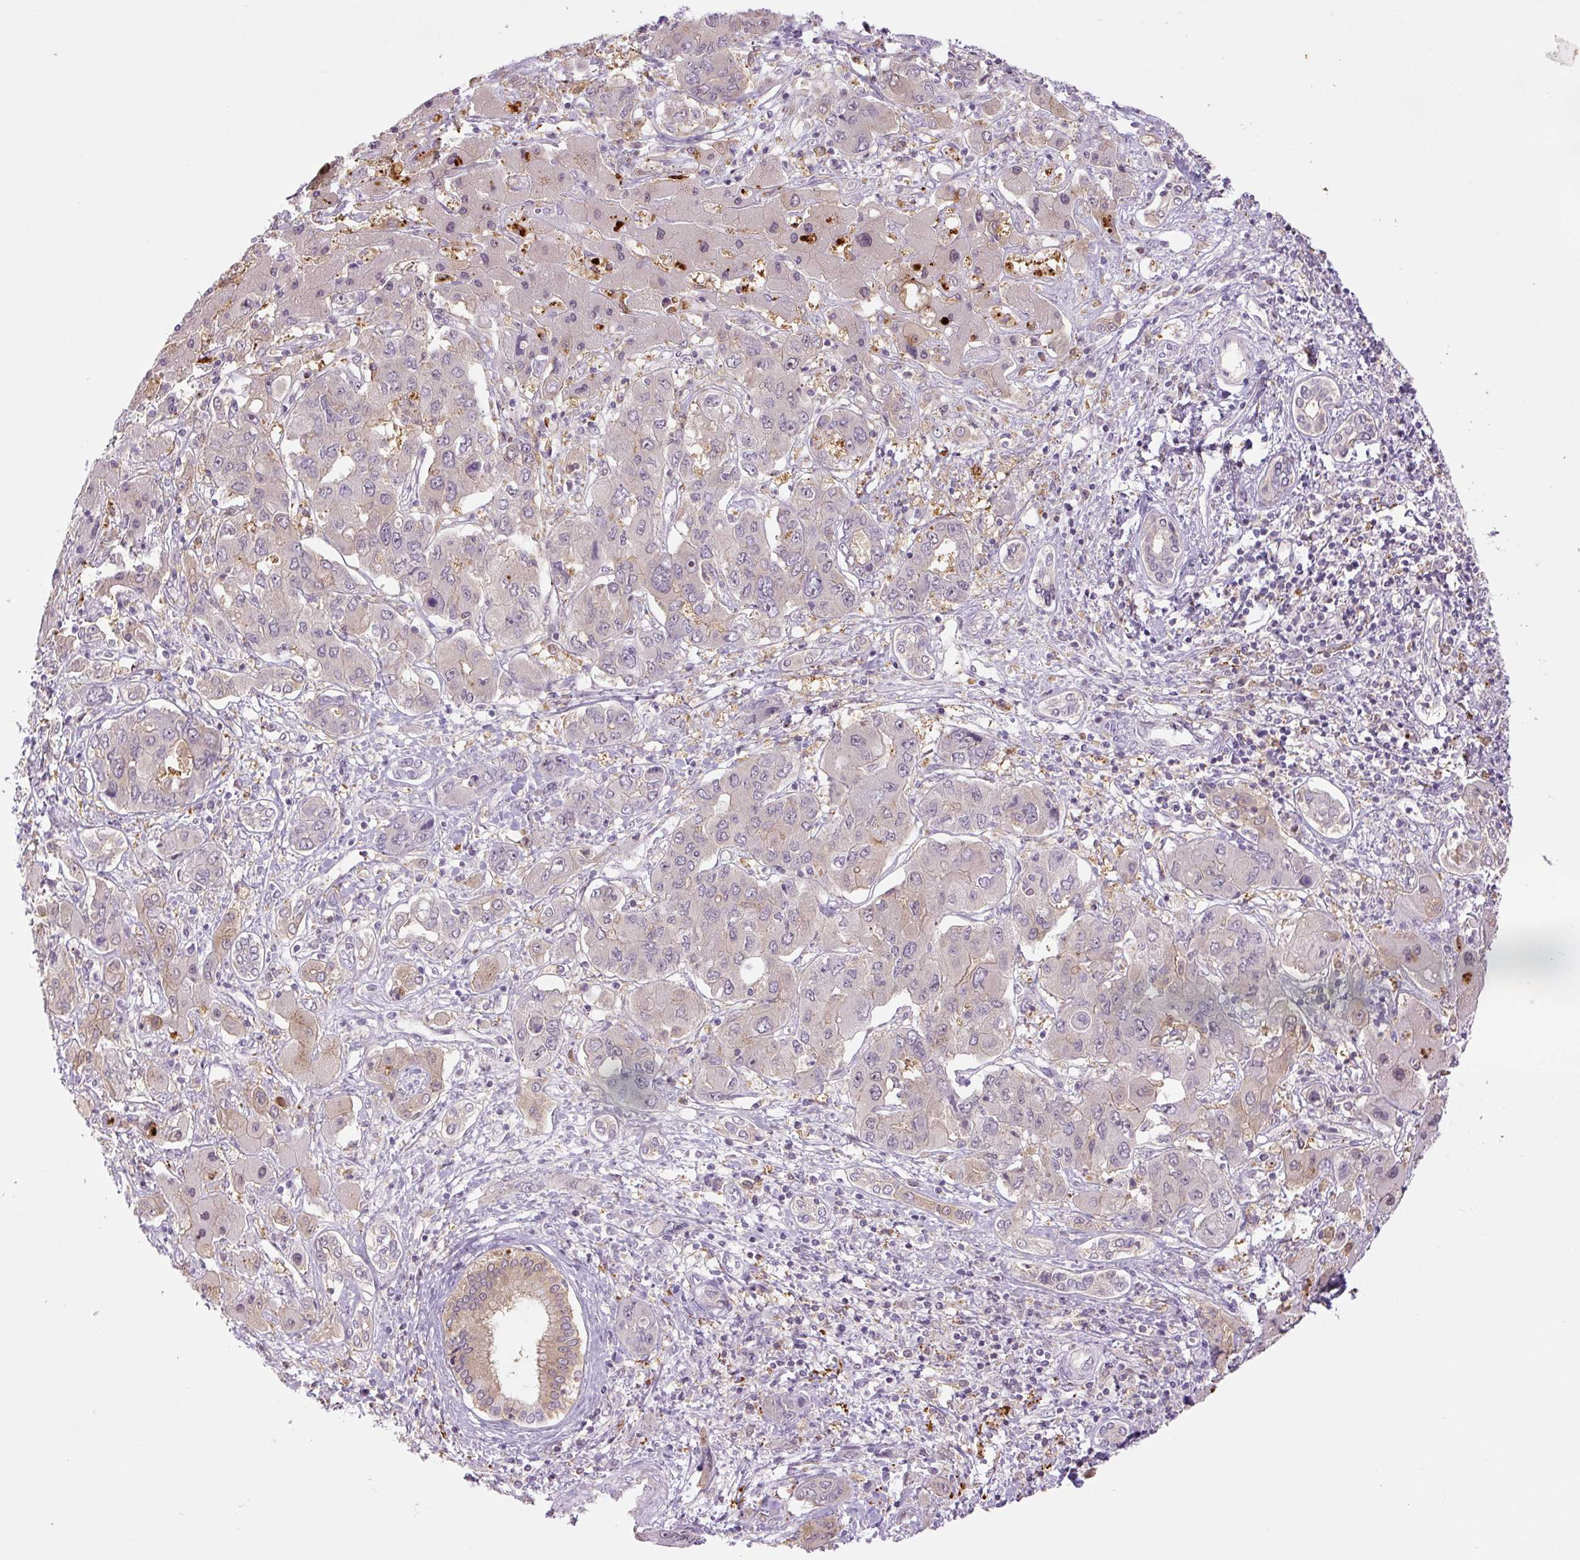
{"staining": {"intensity": "weak", "quantity": "25%-75%", "location": "cytoplasmic/membranous"}, "tissue": "liver cancer", "cell_type": "Tumor cells", "image_type": "cancer", "snomed": [{"axis": "morphology", "description": "Cholangiocarcinoma"}, {"axis": "topography", "description": "Liver"}], "caption": "Human liver cancer stained with a protein marker displays weak staining in tumor cells.", "gene": "SPSB2", "patient": {"sex": "male", "age": 67}}